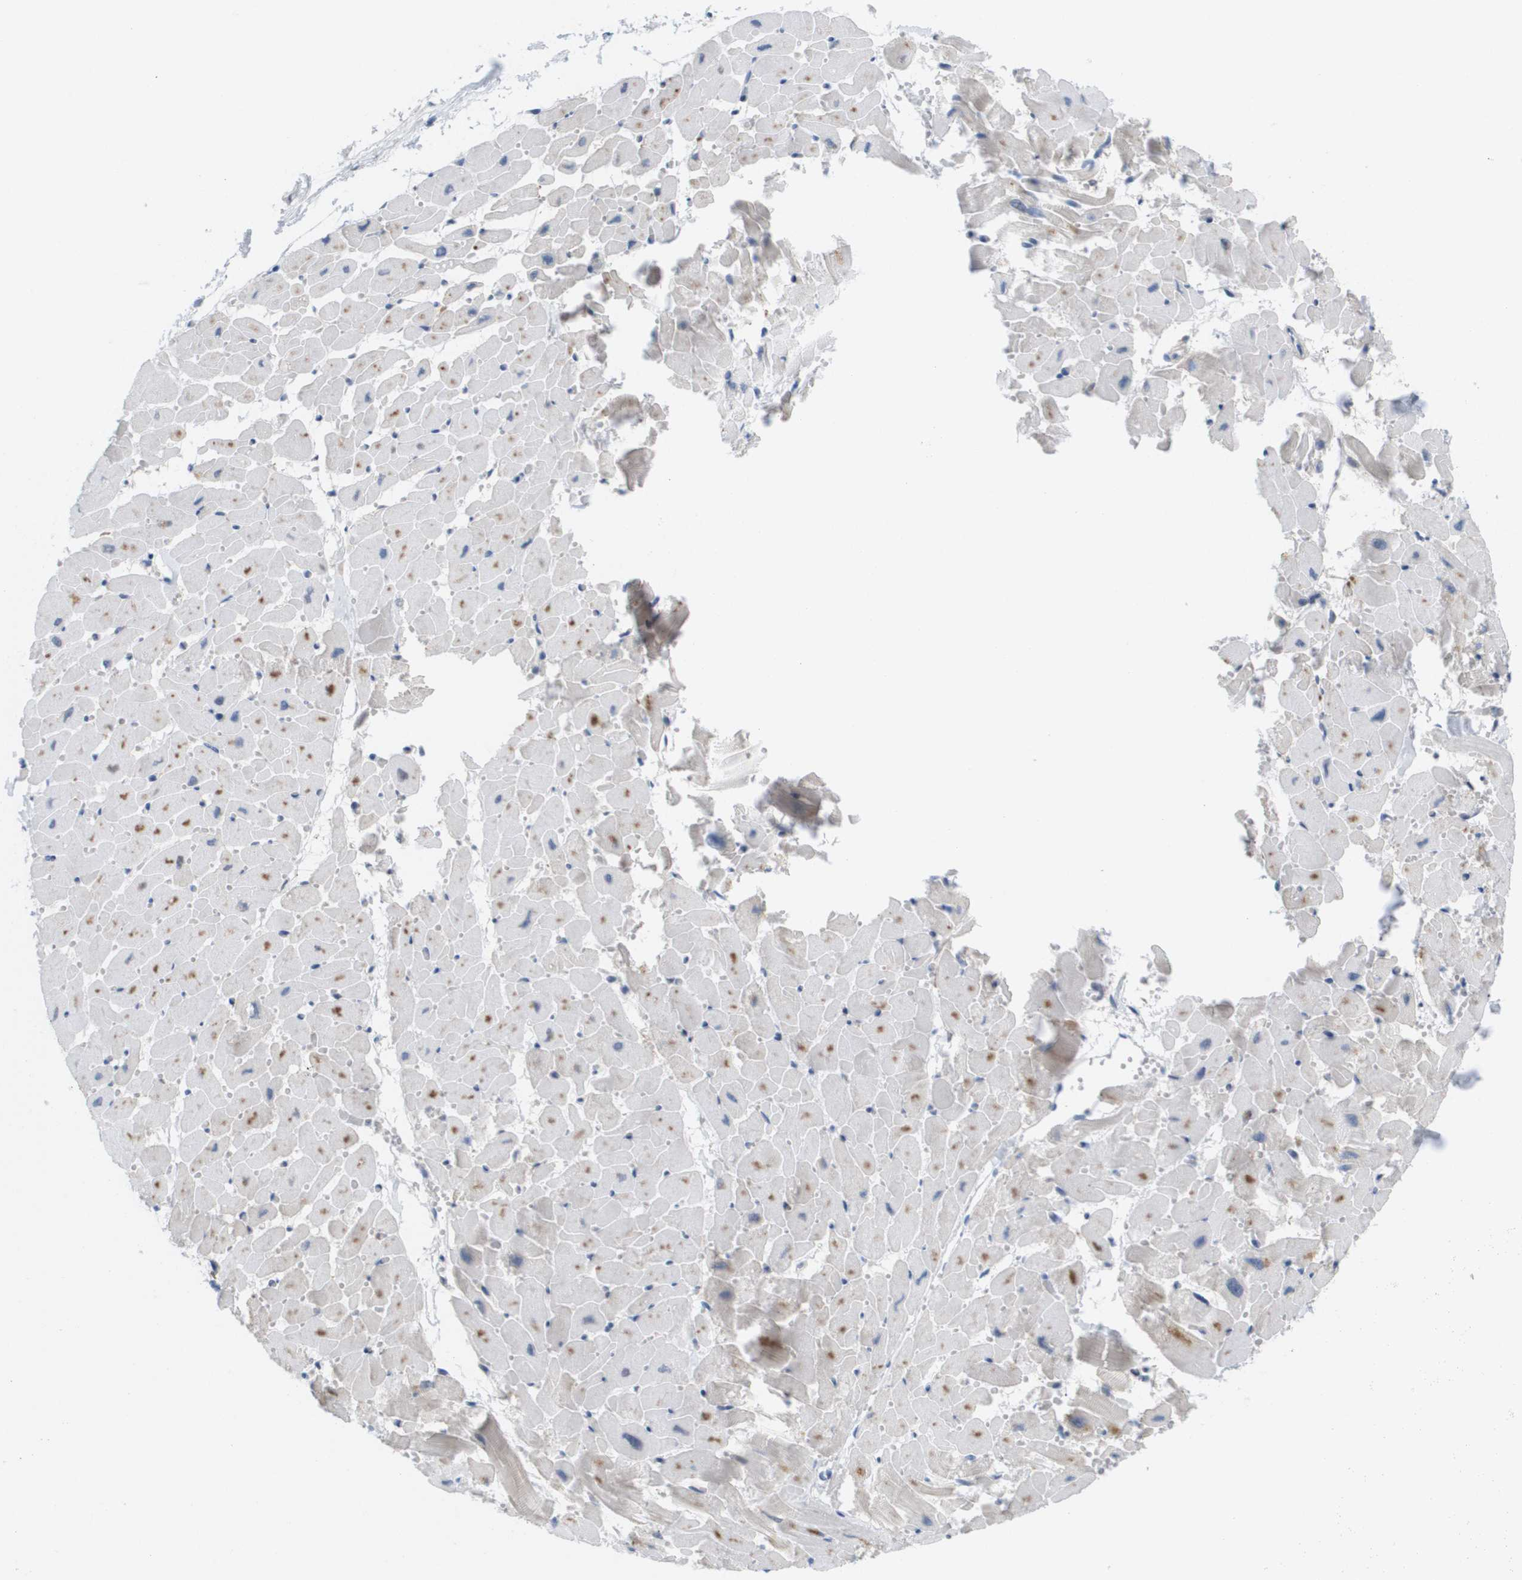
{"staining": {"intensity": "moderate", "quantity": "<25%", "location": "cytoplasmic/membranous"}, "tissue": "heart muscle", "cell_type": "Cardiomyocytes", "image_type": "normal", "snomed": [{"axis": "morphology", "description": "Normal tissue, NOS"}, {"axis": "topography", "description": "Heart"}], "caption": "Heart muscle stained with a brown dye reveals moderate cytoplasmic/membranous positive expression in about <25% of cardiomyocytes.", "gene": "MARCHF8", "patient": {"sex": "female", "age": 19}}